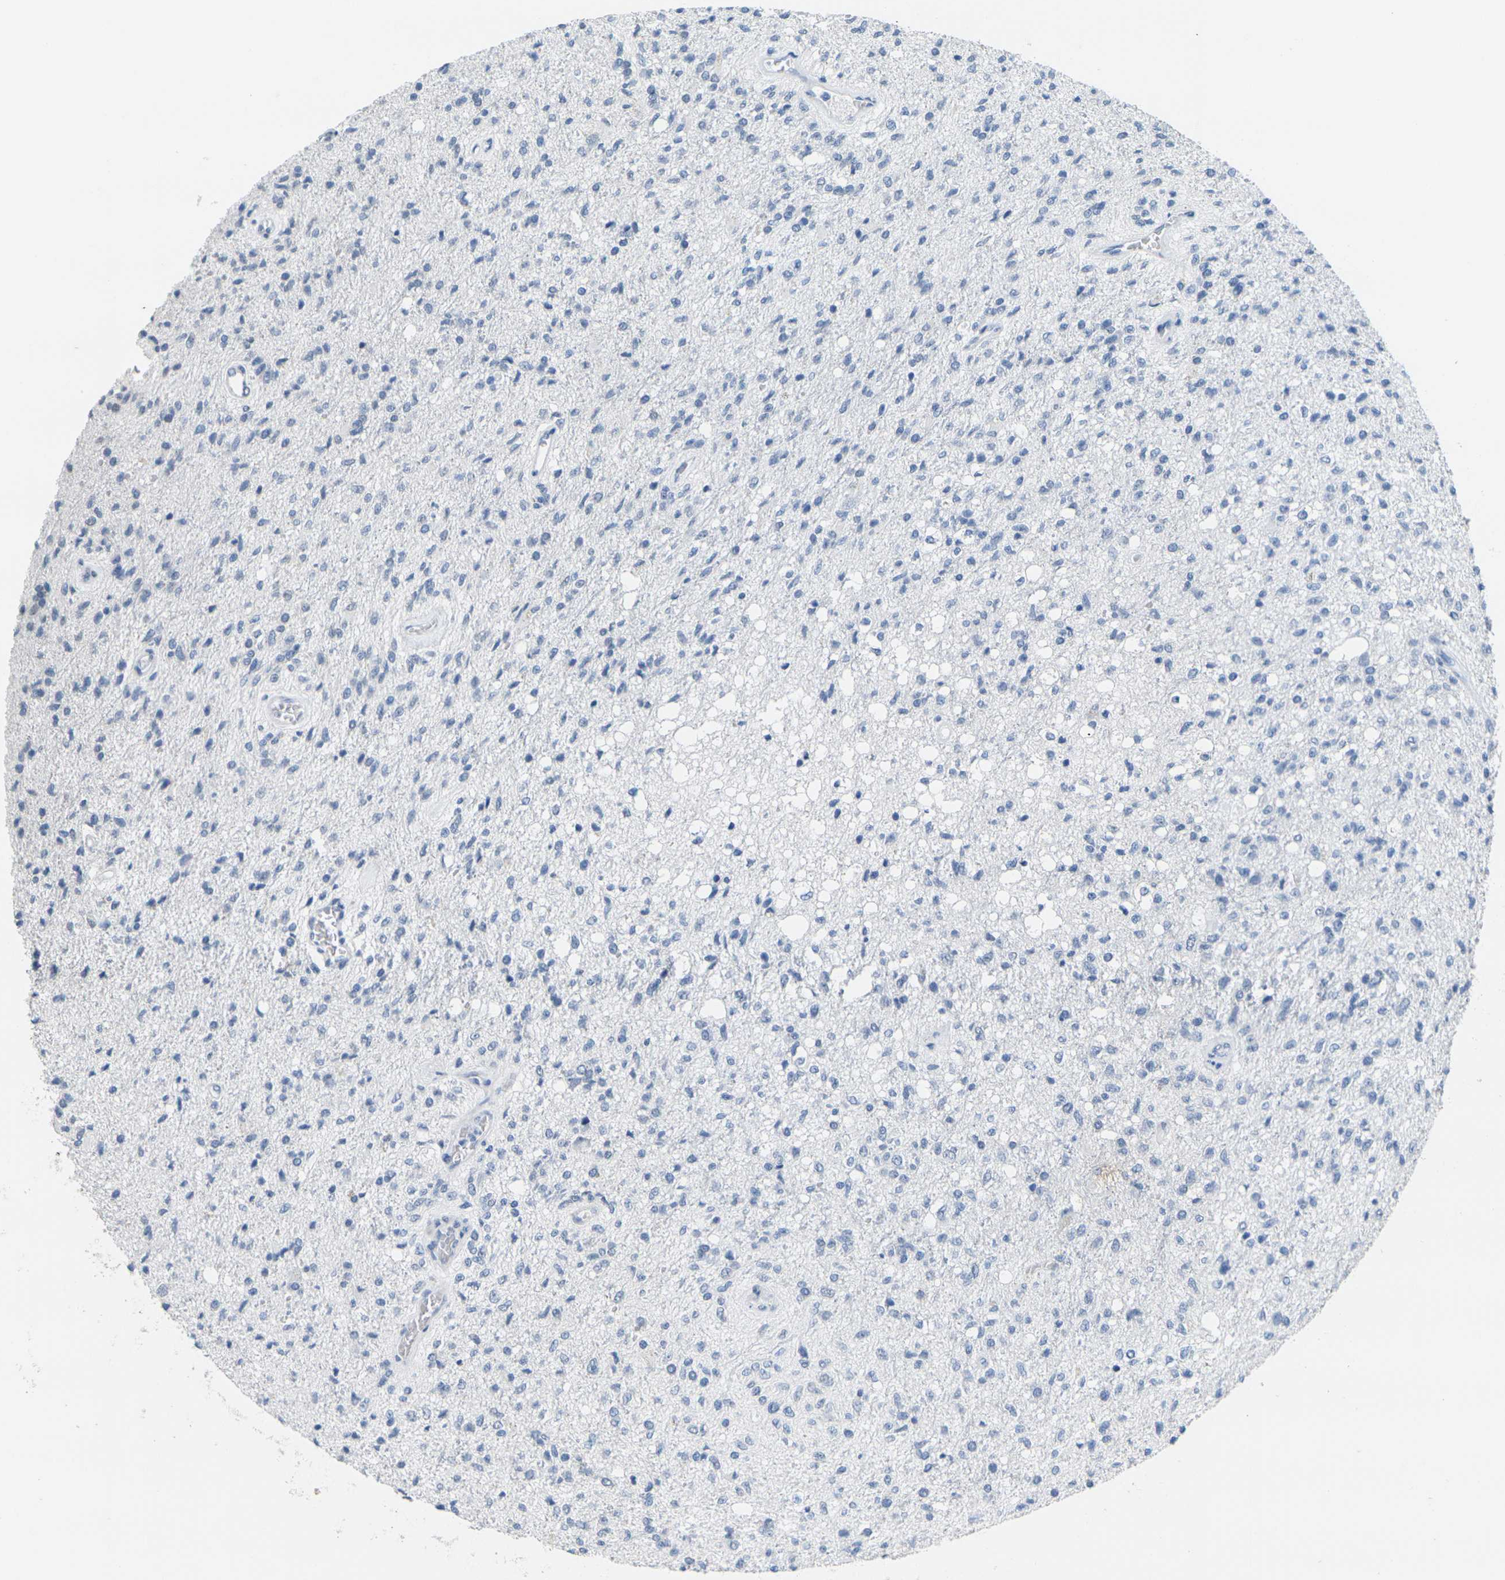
{"staining": {"intensity": "negative", "quantity": "none", "location": "none"}, "tissue": "glioma", "cell_type": "Tumor cells", "image_type": "cancer", "snomed": [{"axis": "morphology", "description": "Normal tissue, NOS"}, {"axis": "morphology", "description": "Glioma, malignant, High grade"}, {"axis": "topography", "description": "Cerebral cortex"}], "caption": "High power microscopy histopathology image of an IHC histopathology image of glioma, revealing no significant positivity in tumor cells. Brightfield microscopy of immunohistochemistry stained with DAB (3,3'-diaminobenzidine) (brown) and hematoxylin (blue), captured at high magnification.", "gene": "CTAG1A", "patient": {"sex": "male", "age": 77}}